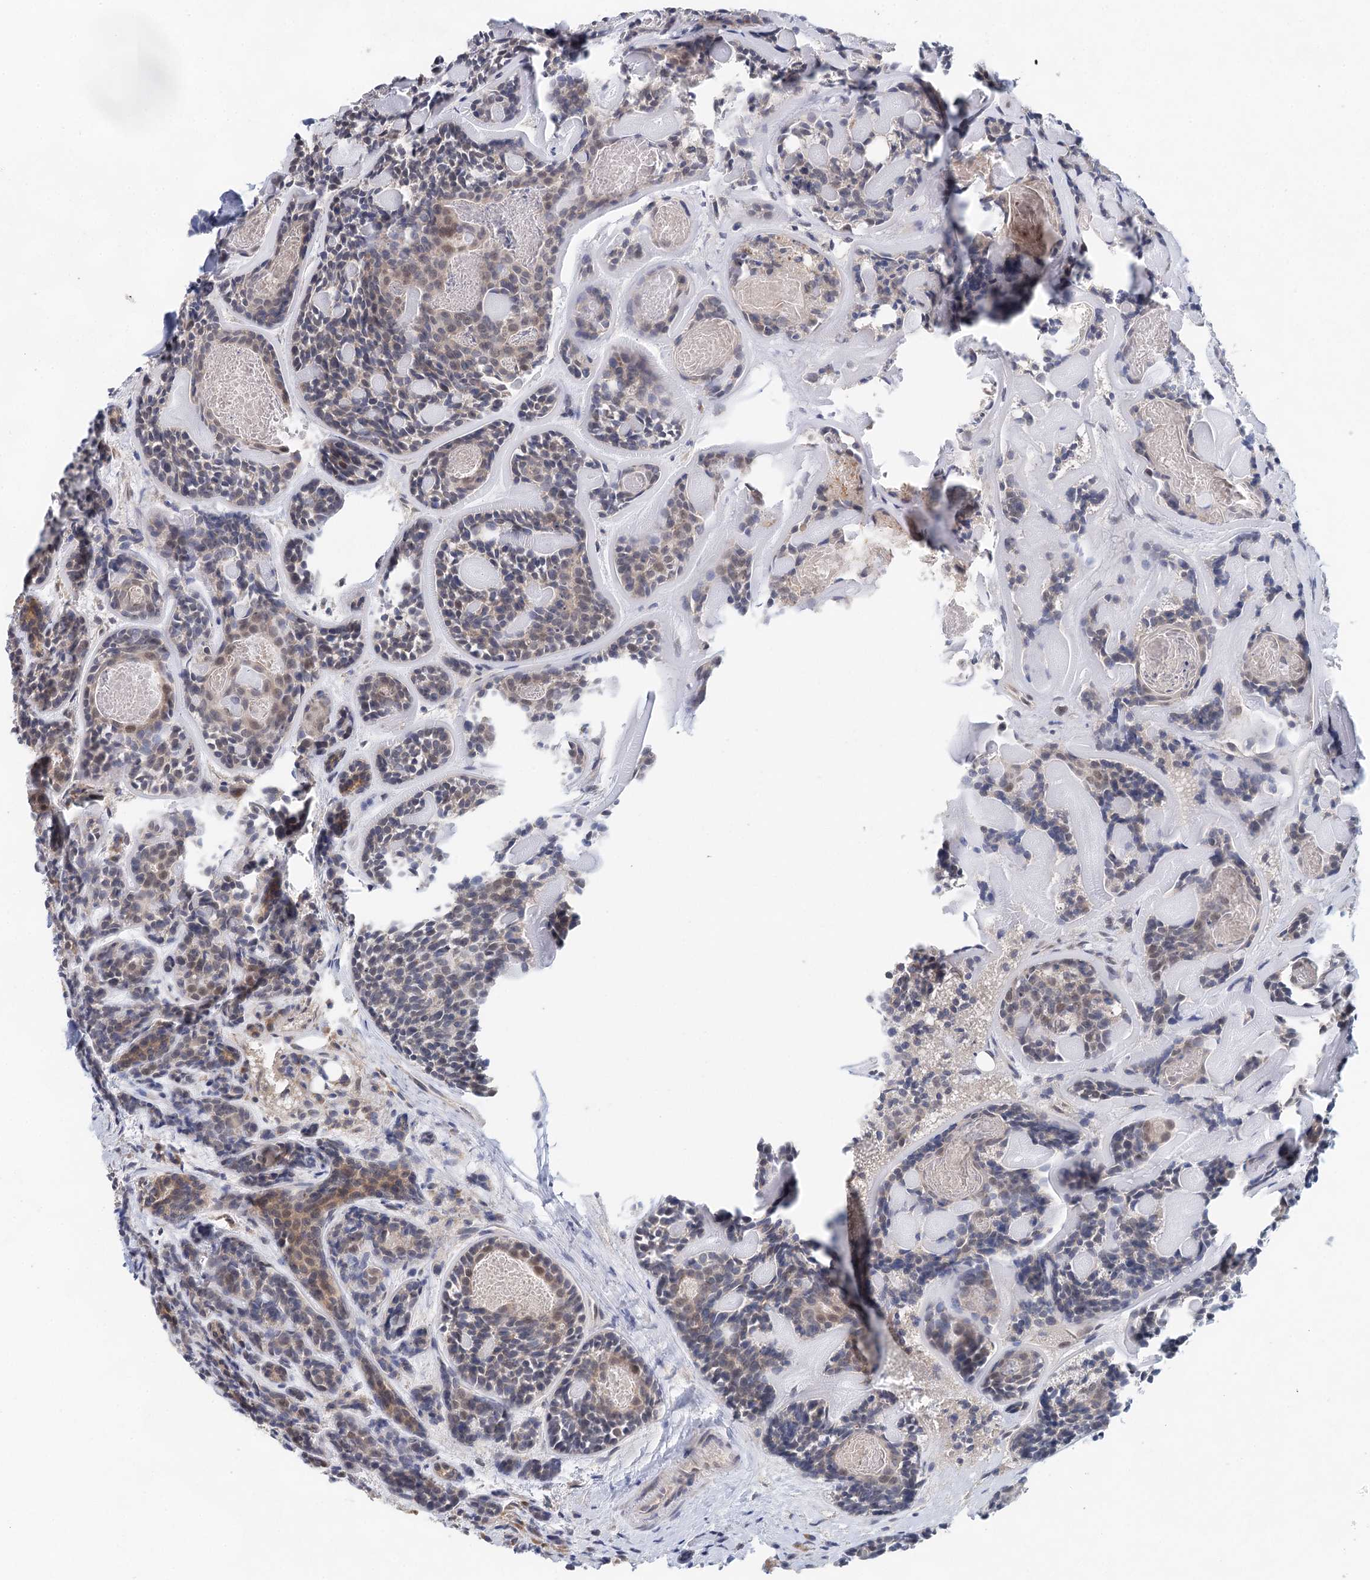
{"staining": {"intensity": "weak", "quantity": "<25%", "location": "cytoplasmic/membranous"}, "tissue": "head and neck cancer", "cell_type": "Tumor cells", "image_type": "cancer", "snomed": [{"axis": "morphology", "description": "Adenocarcinoma, NOS"}, {"axis": "topography", "description": "Salivary gland"}, {"axis": "topography", "description": "Head-Neck"}], "caption": "IHC micrograph of neoplastic tissue: human head and neck adenocarcinoma stained with DAB demonstrates no significant protein positivity in tumor cells.", "gene": "BLTP1", "patient": {"sex": "female", "age": 63}}